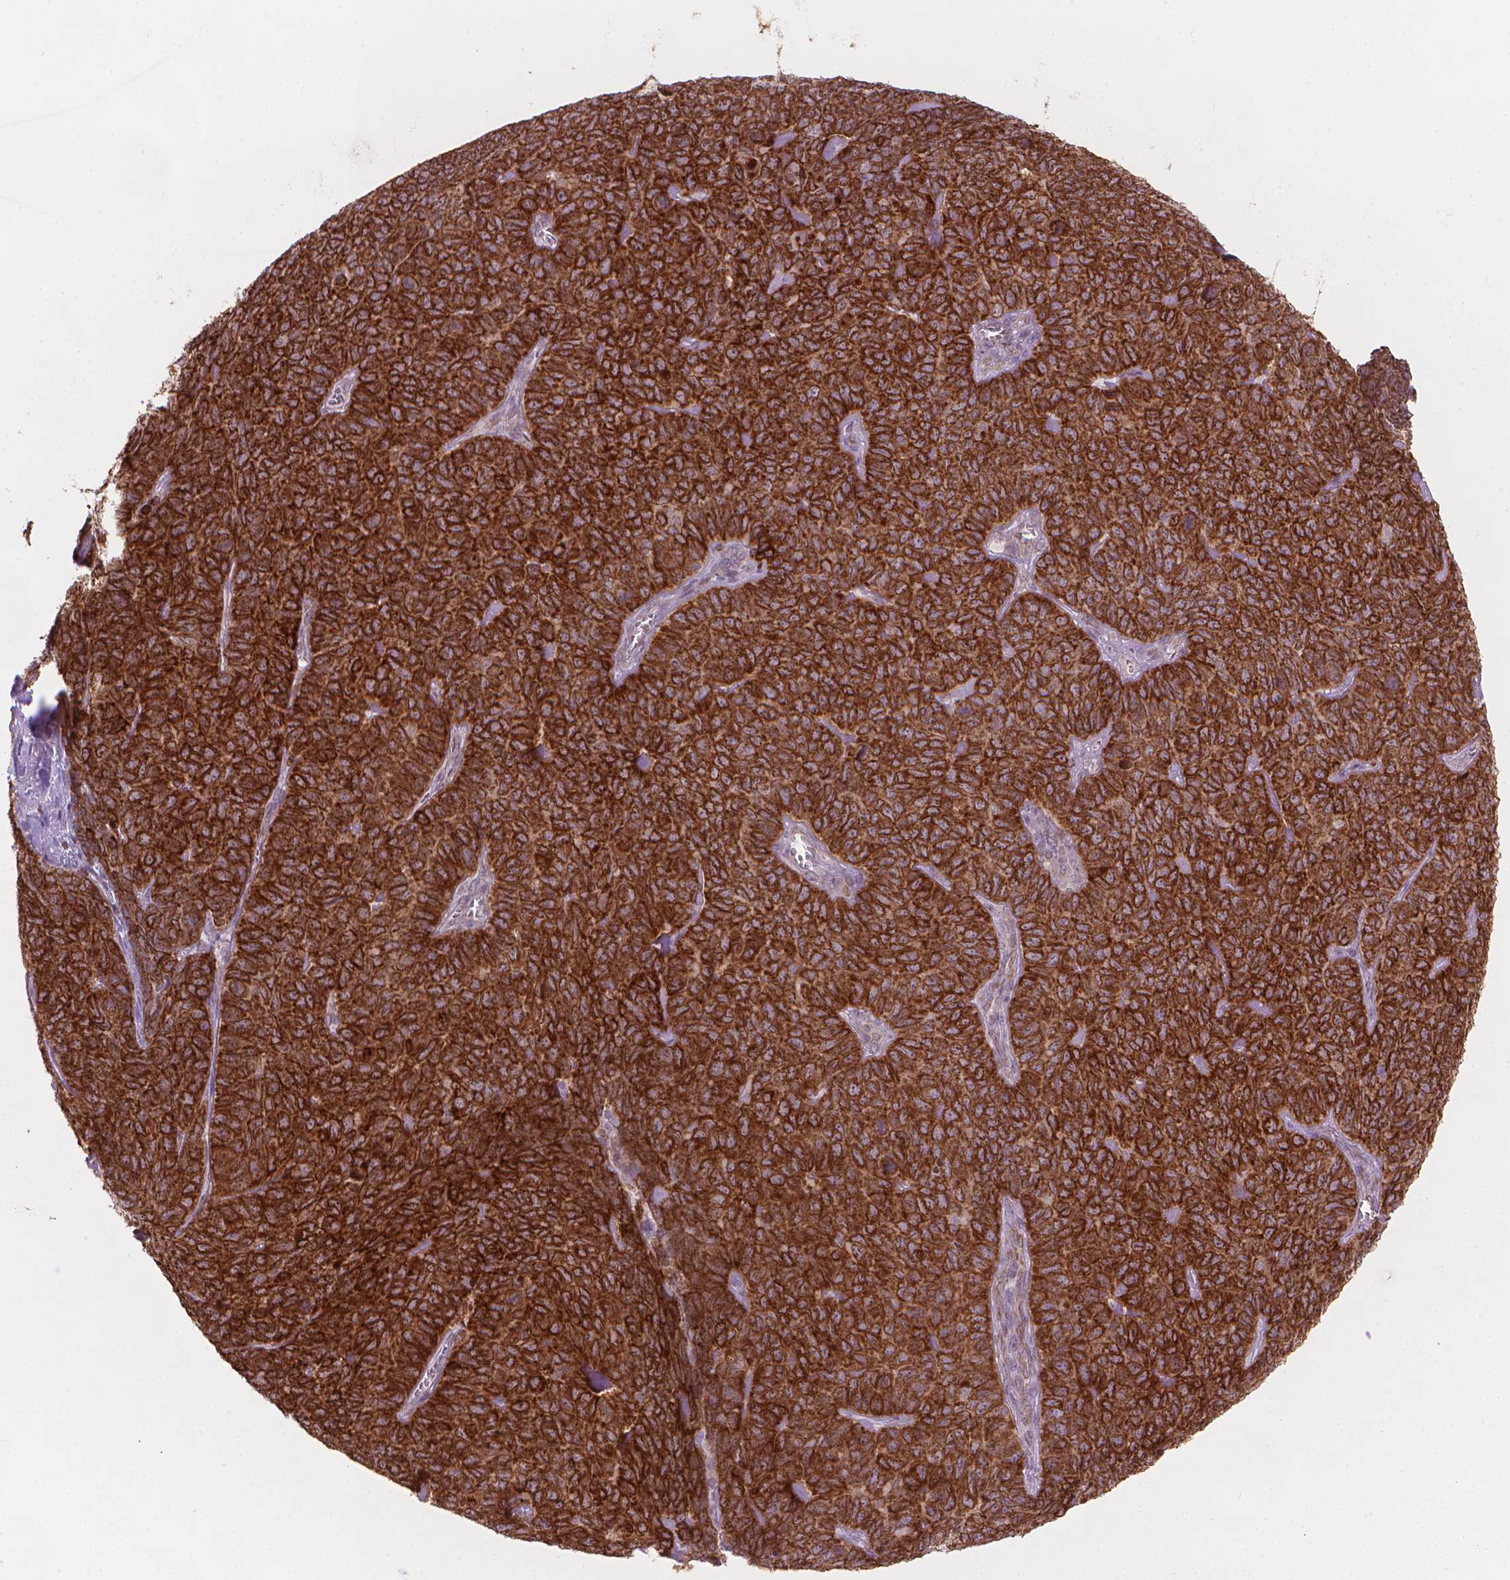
{"staining": {"intensity": "strong", "quantity": ">75%", "location": "cytoplasmic/membranous"}, "tissue": "skin cancer", "cell_type": "Tumor cells", "image_type": "cancer", "snomed": [{"axis": "morphology", "description": "Squamous cell carcinoma, NOS"}, {"axis": "topography", "description": "Skin"}, {"axis": "topography", "description": "Anal"}], "caption": "Squamous cell carcinoma (skin) was stained to show a protein in brown. There is high levels of strong cytoplasmic/membranous expression in approximately >75% of tumor cells. (Stains: DAB (3,3'-diaminobenzidine) in brown, nuclei in blue, Microscopy: brightfield microscopy at high magnification).", "gene": "BCL2", "patient": {"sex": "female", "age": 51}}